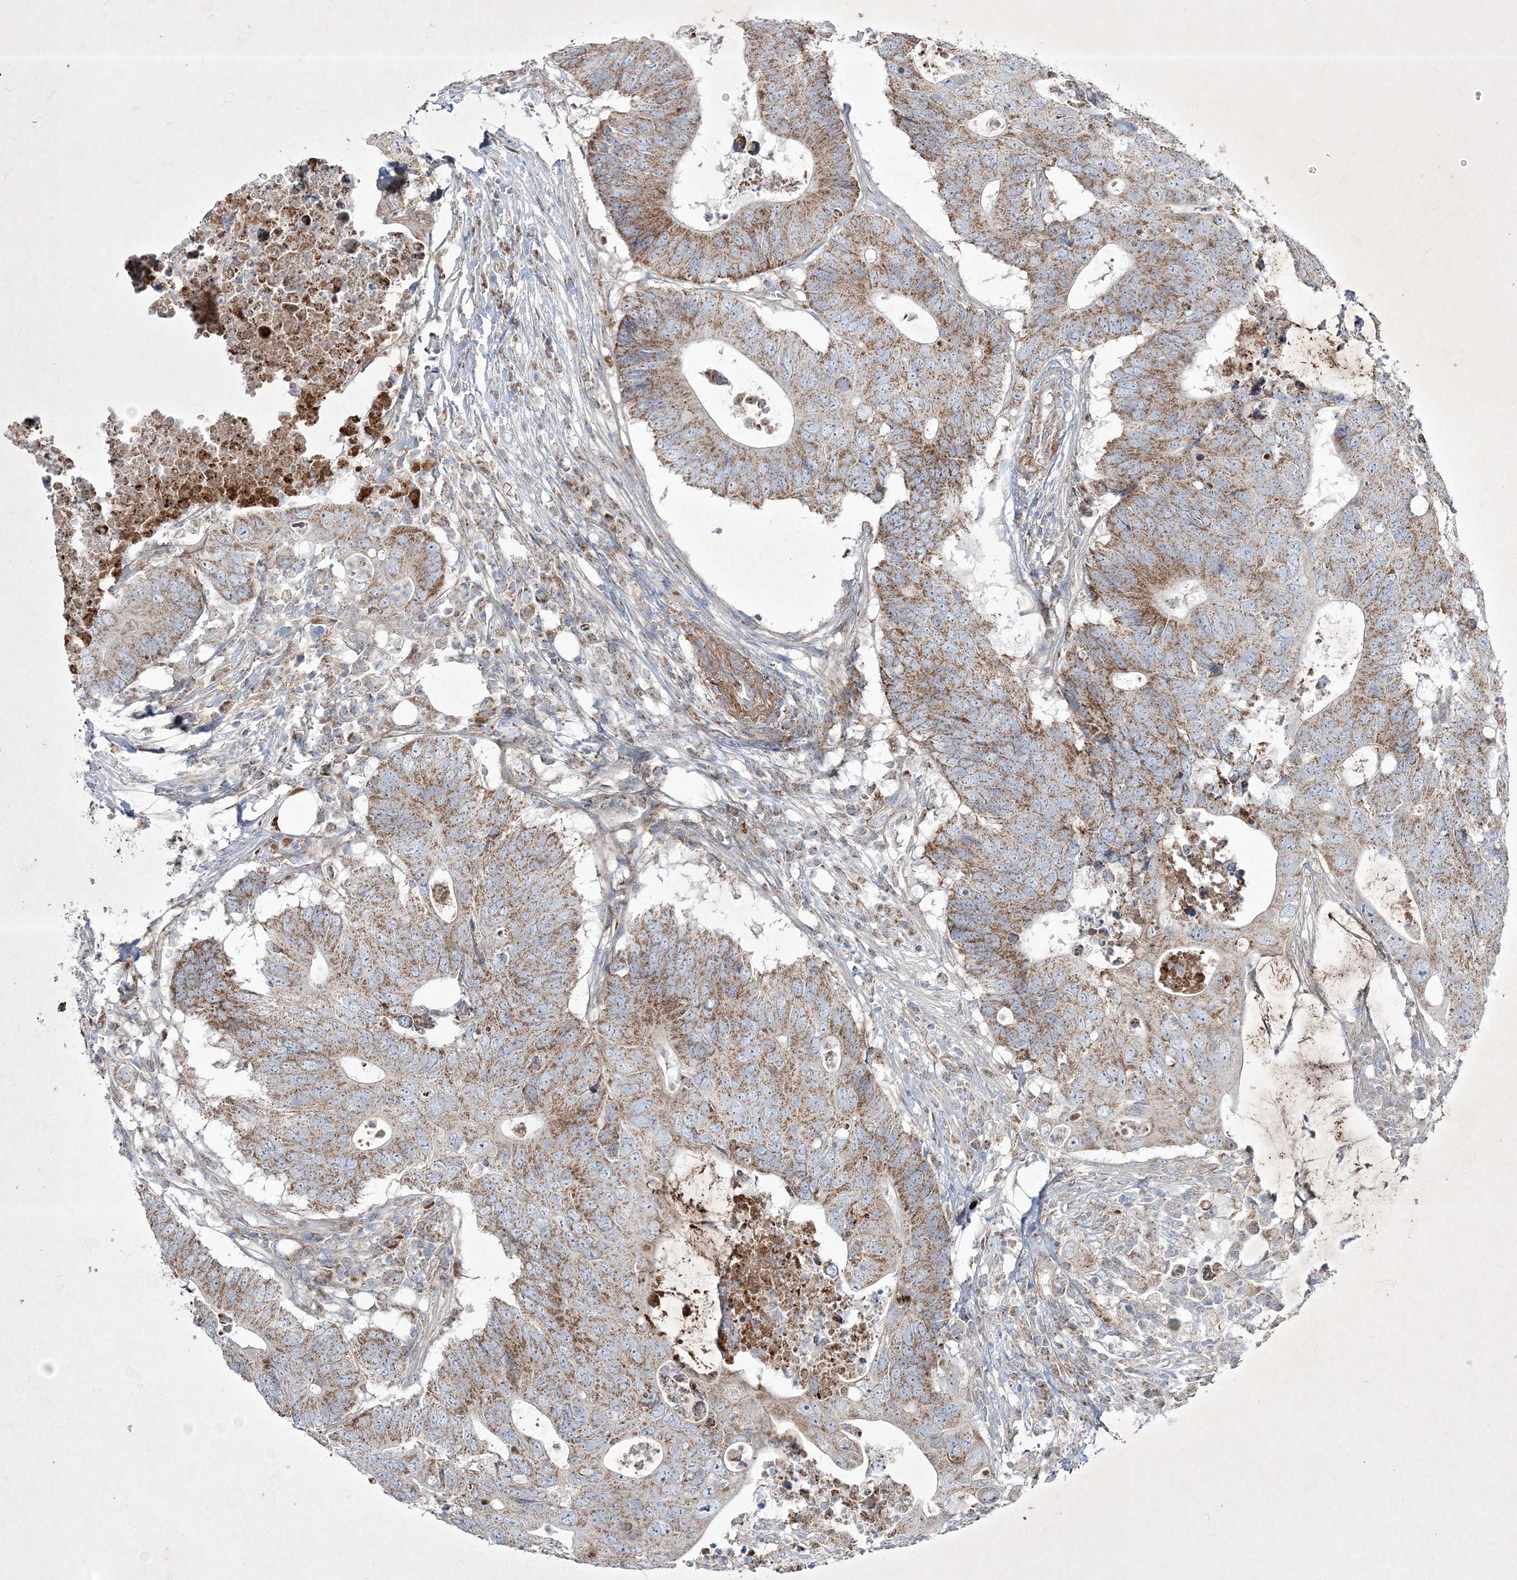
{"staining": {"intensity": "moderate", "quantity": ">75%", "location": "cytoplasmic/membranous"}, "tissue": "colorectal cancer", "cell_type": "Tumor cells", "image_type": "cancer", "snomed": [{"axis": "morphology", "description": "Adenocarcinoma, NOS"}, {"axis": "topography", "description": "Colon"}], "caption": "Immunohistochemistry histopathology image of neoplastic tissue: human adenocarcinoma (colorectal) stained using immunohistochemistry (IHC) exhibits medium levels of moderate protein expression localized specifically in the cytoplasmic/membranous of tumor cells, appearing as a cytoplasmic/membranous brown color.", "gene": "RICTOR", "patient": {"sex": "male", "age": 71}}